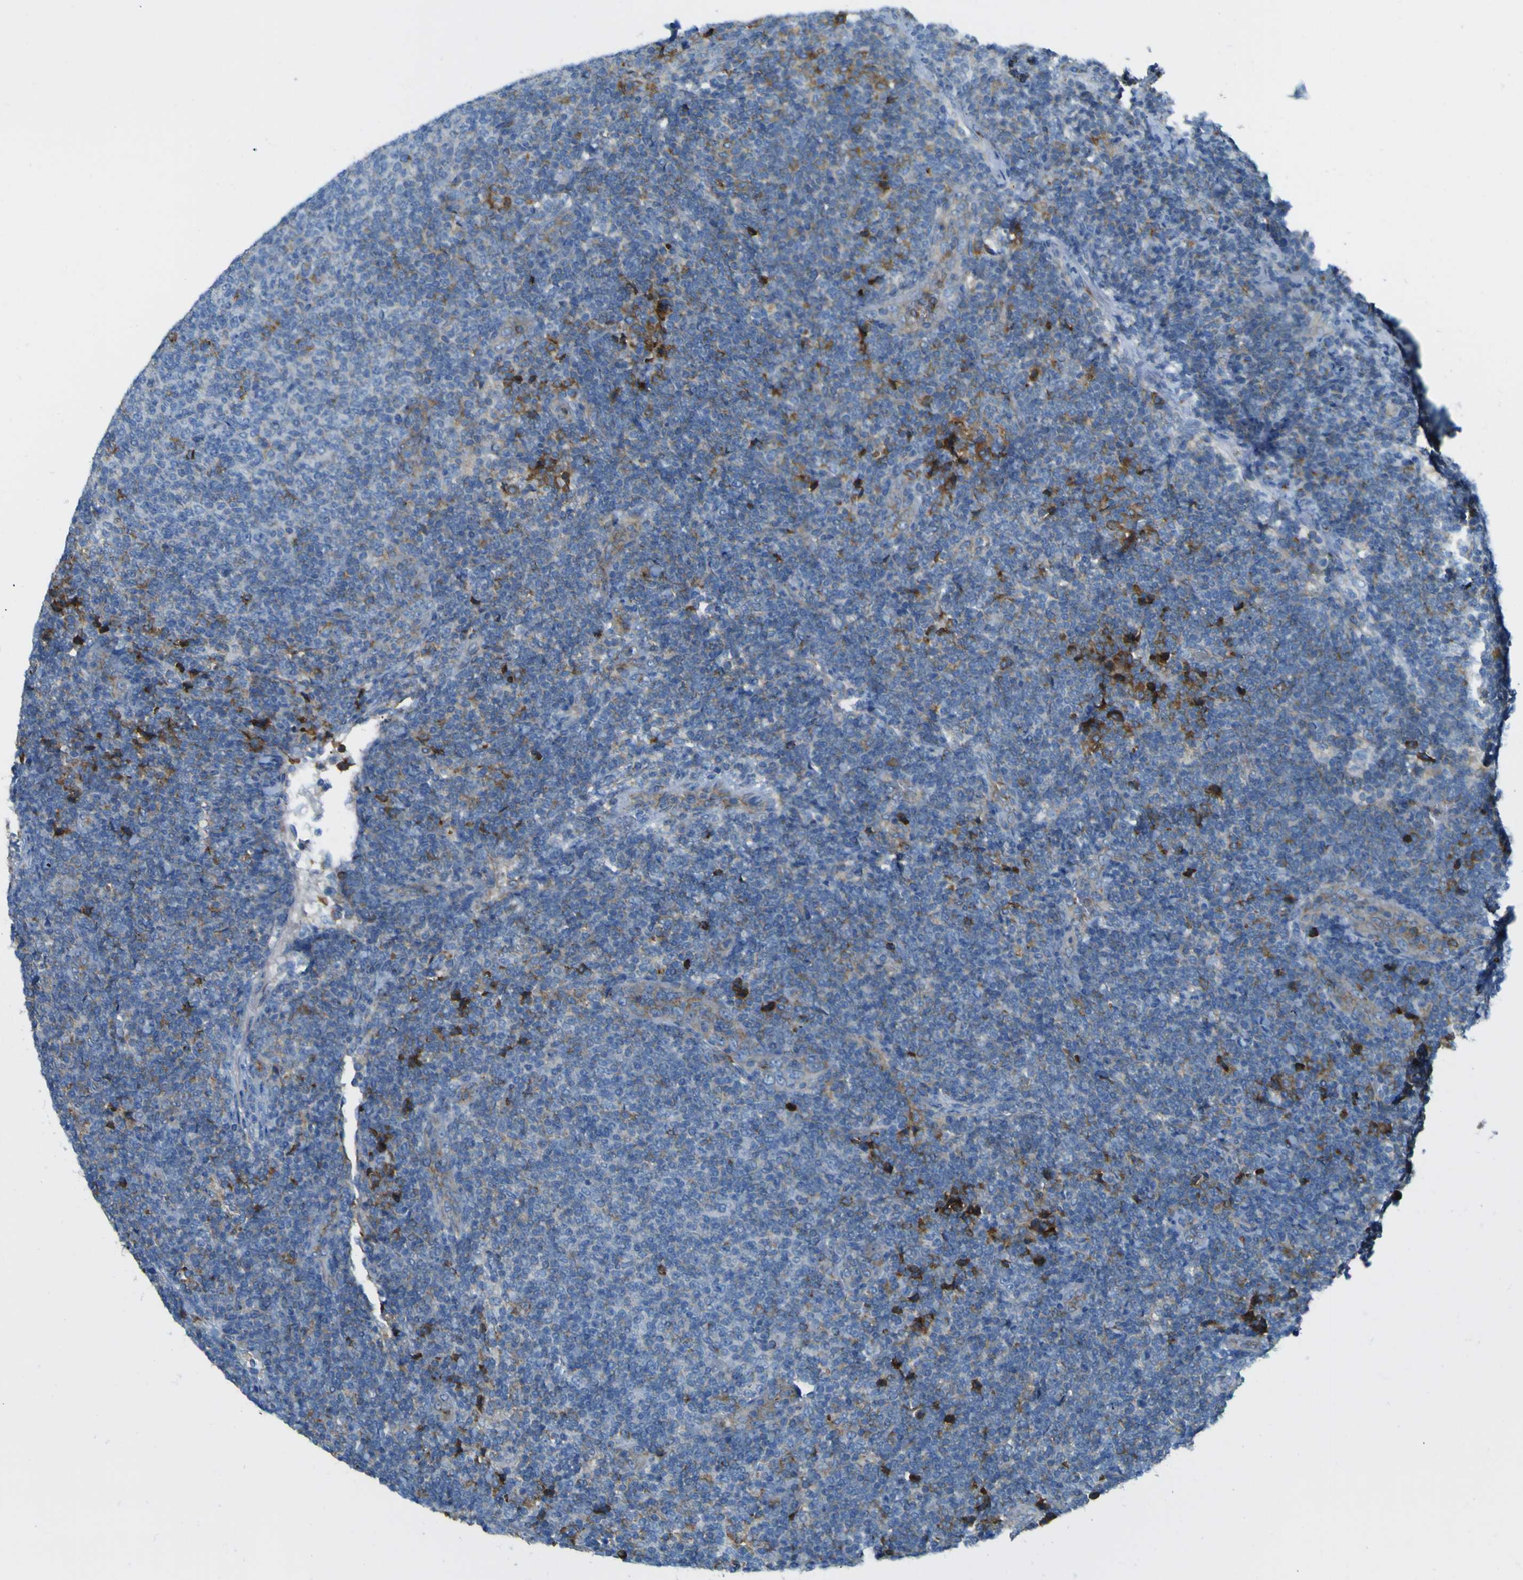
{"staining": {"intensity": "negative", "quantity": "none", "location": "none"}, "tissue": "lymphoma", "cell_type": "Tumor cells", "image_type": "cancer", "snomed": [{"axis": "morphology", "description": "Malignant lymphoma, non-Hodgkin's type, Low grade"}, {"axis": "topography", "description": "Lymph node"}], "caption": "IHC histopathology image of human lymphoma stained for a protein (brown), which reveals no positivity in tumor cells. (DAB immunohistochemistry (IHC), high magnification).", "gene": "IGF2R", "patient": {"sex": "male", "age": 66}}